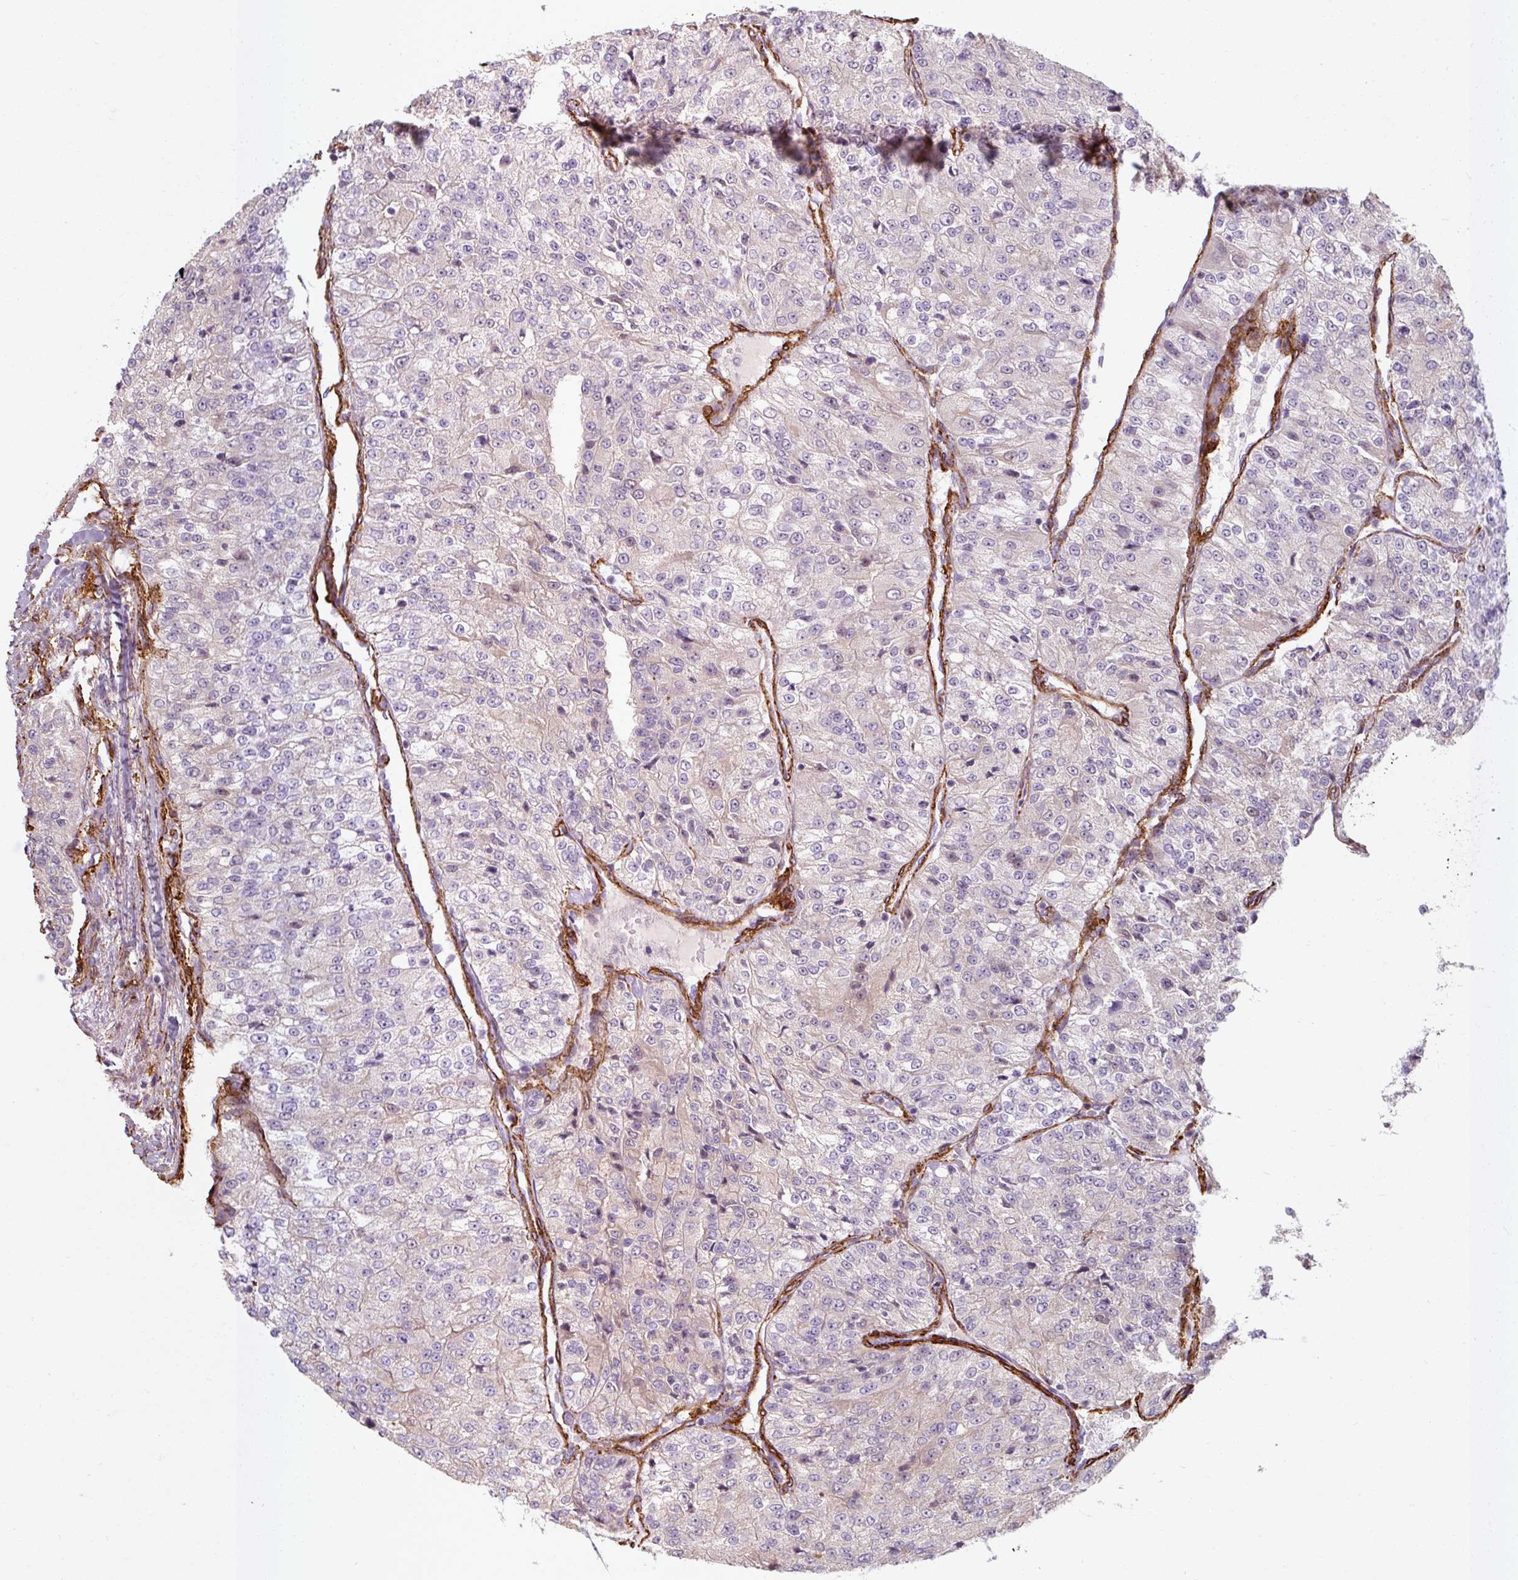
{"staining": {"intensity": "negative", "quantity": "none", "location": "none"}, "tissue": "renal cancer", "cell_type": "Tumor cells", "image_type": "cancer", "snomed": [{"axis": "morphology", "description": "Adenocarcinoma, NOS"}, {"axis": "topography", "description": "Kidney"}], "caption": "This micrograph is of renal cancer (adenocarcinoma) stained with IHC to label a protein in brown with the nuclei are counter-stained blue. There is no positivity in tumor cells.", "gene": "MRPS5", "patient": {"sex": "female", "age": 63}}